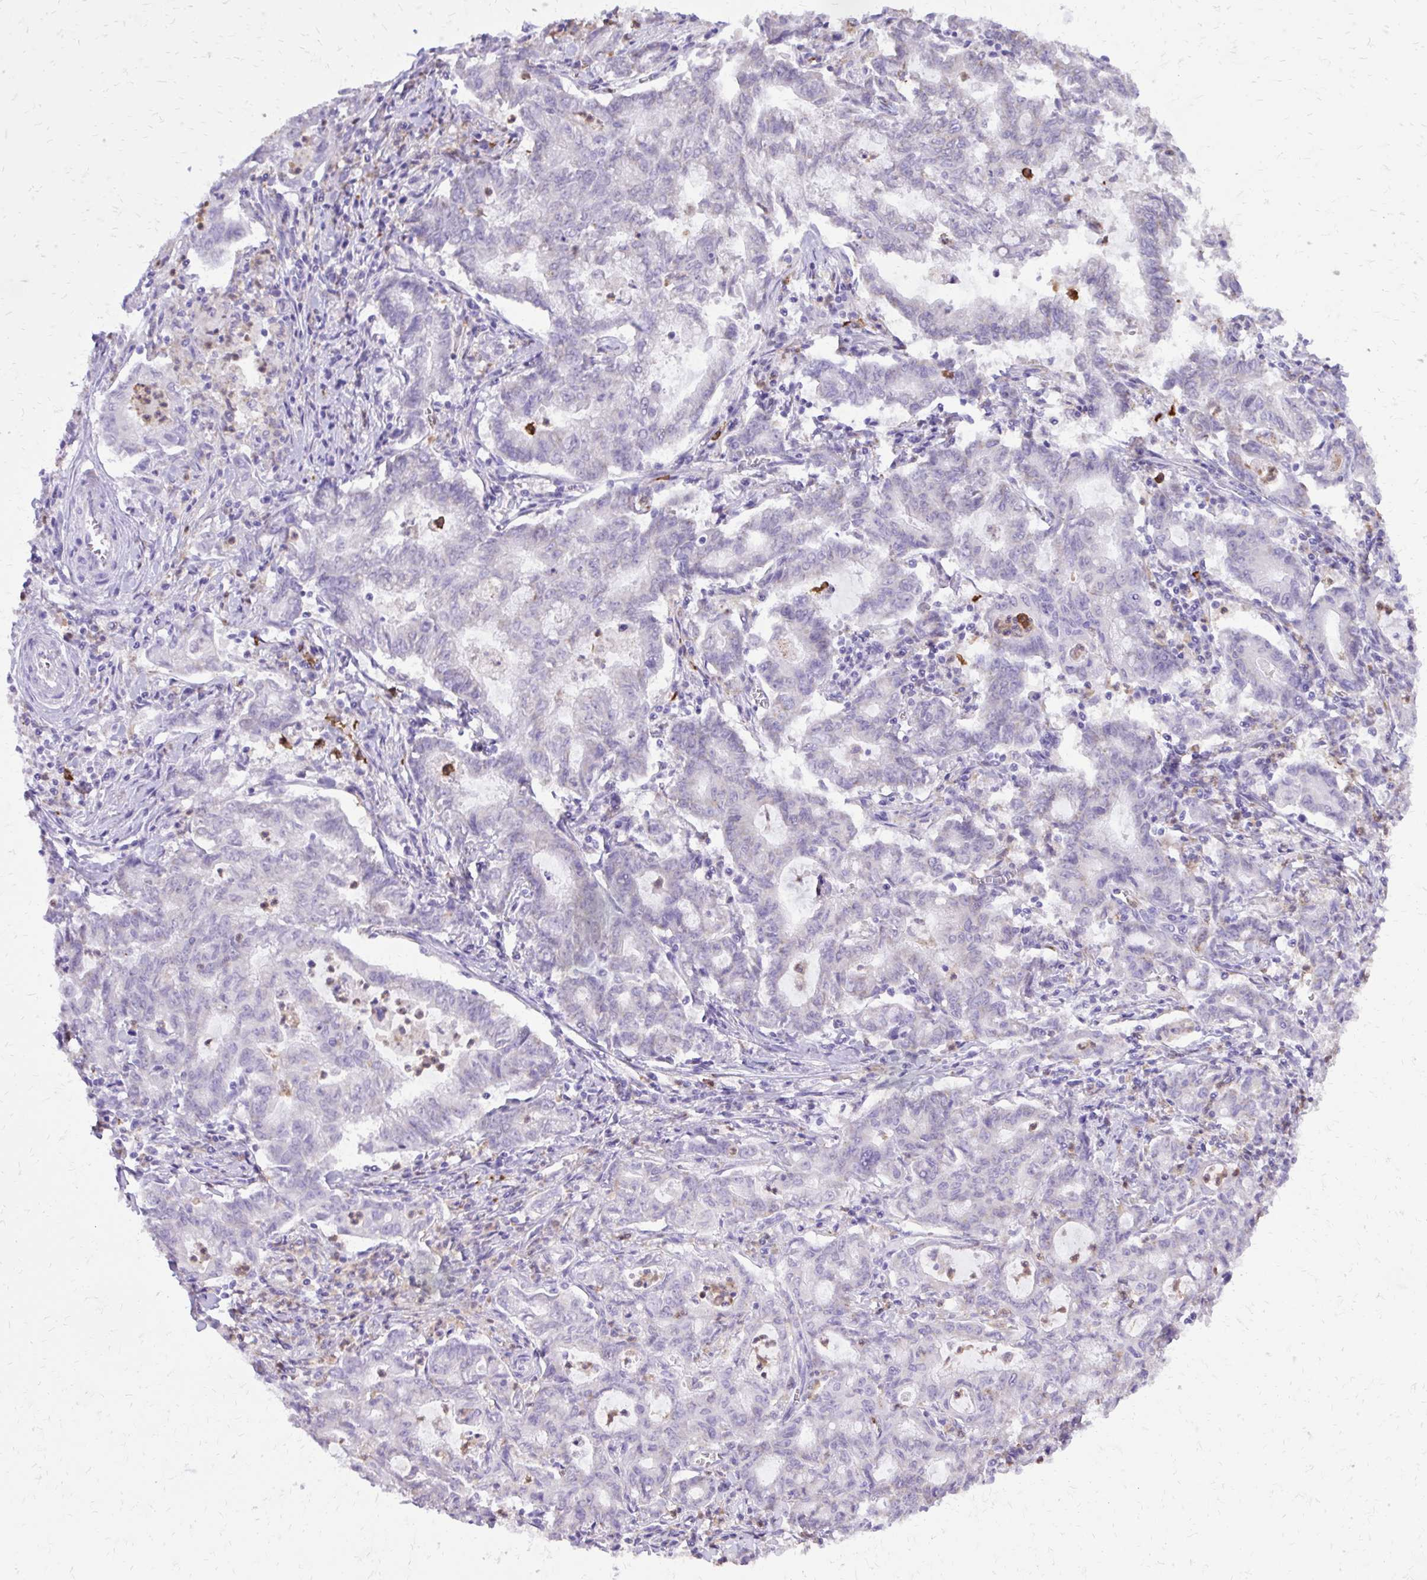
{"staining": {"intensity": "negative", "quantity": "none", "location": "none"}, "tissue": "stomach cancer", "cell_type": "Tumor cells", "image_type": "cancer", "snomed": [{"axis": "morphology", "description": "Adenocarcinoma, NOS"}, {"axis": "topography", "description": "Stomach, upper"}], "caption": "IHC histopathology image of neoplastic tissue: stomach cancer (adenocarcinoma) stained with DAB (3,3'-diaminobenzidine) demonstrates no significant protein staining in tumor cells. (DAB immunohistochemistry visualized using brightfield microscopy, high magnification).", "gene": "CAT", "patient": {"sex": "female", "age": 79}}